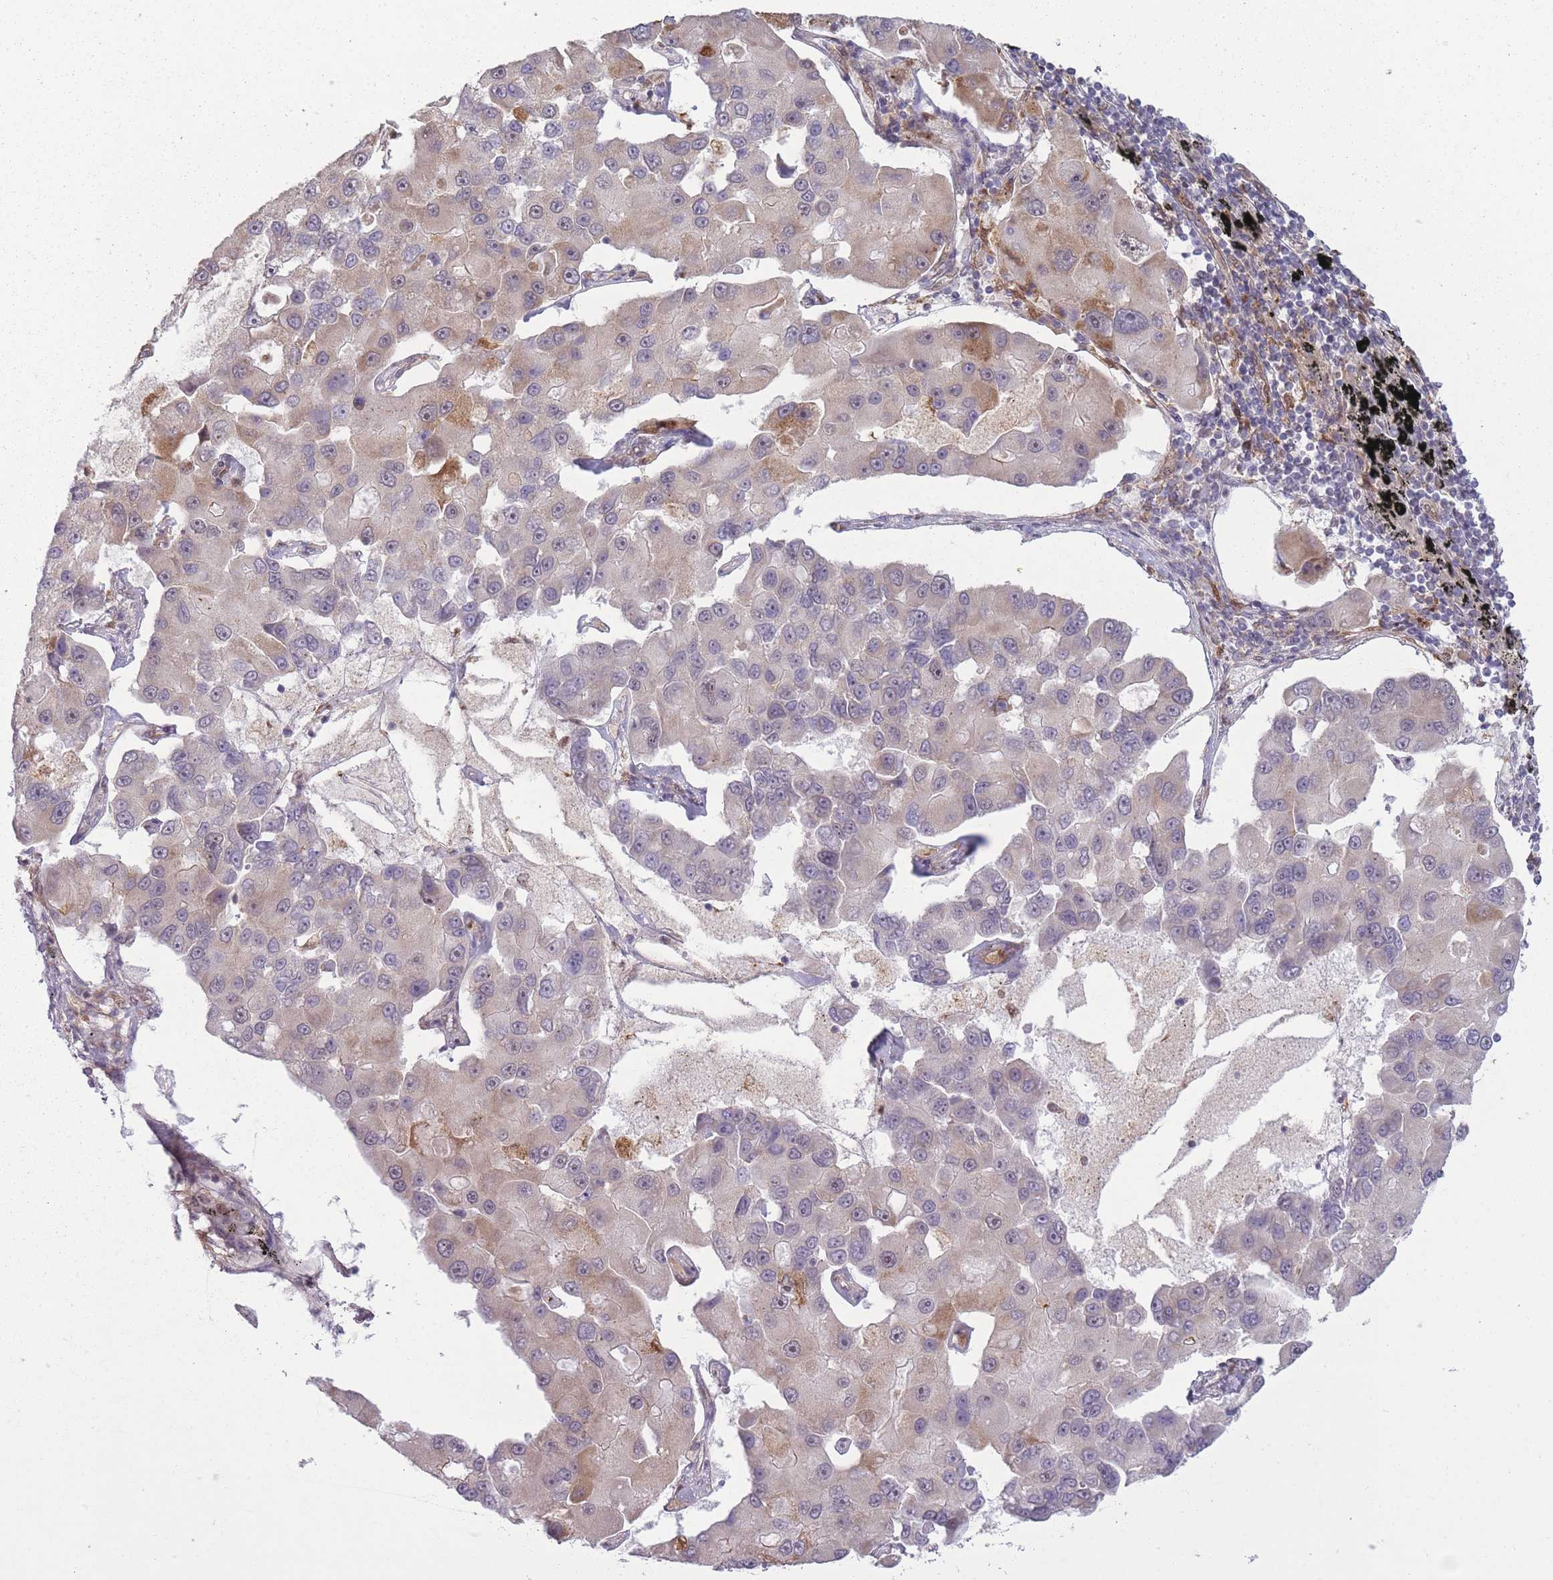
{"staining": {"intensity": "moderate", "quantity": "<25%", "location": "cytoplasmic/membranous"}, "tissue": "lung cancer", "cell_type": "Tumor cells", "image_type": "cancer", "snomed": [{"axis": "morphology", "description": "Adenocarcinoma, NOS"}, {"axis": "topography", "description": "Lung"}], "caption": "High-magnification brightfield microscopy of lung cancer (adenocarcinoma) stained with DAB (brown) and counterstained with hematoxylin (blue). tumor cells exhibit moderate cytoplasmic/membranous staining is appreciated in approximately<25% of cells. Nuclei are stained in blue.", "gene": "LGALS9", "patient": {"sex": "female", "age": 54}}